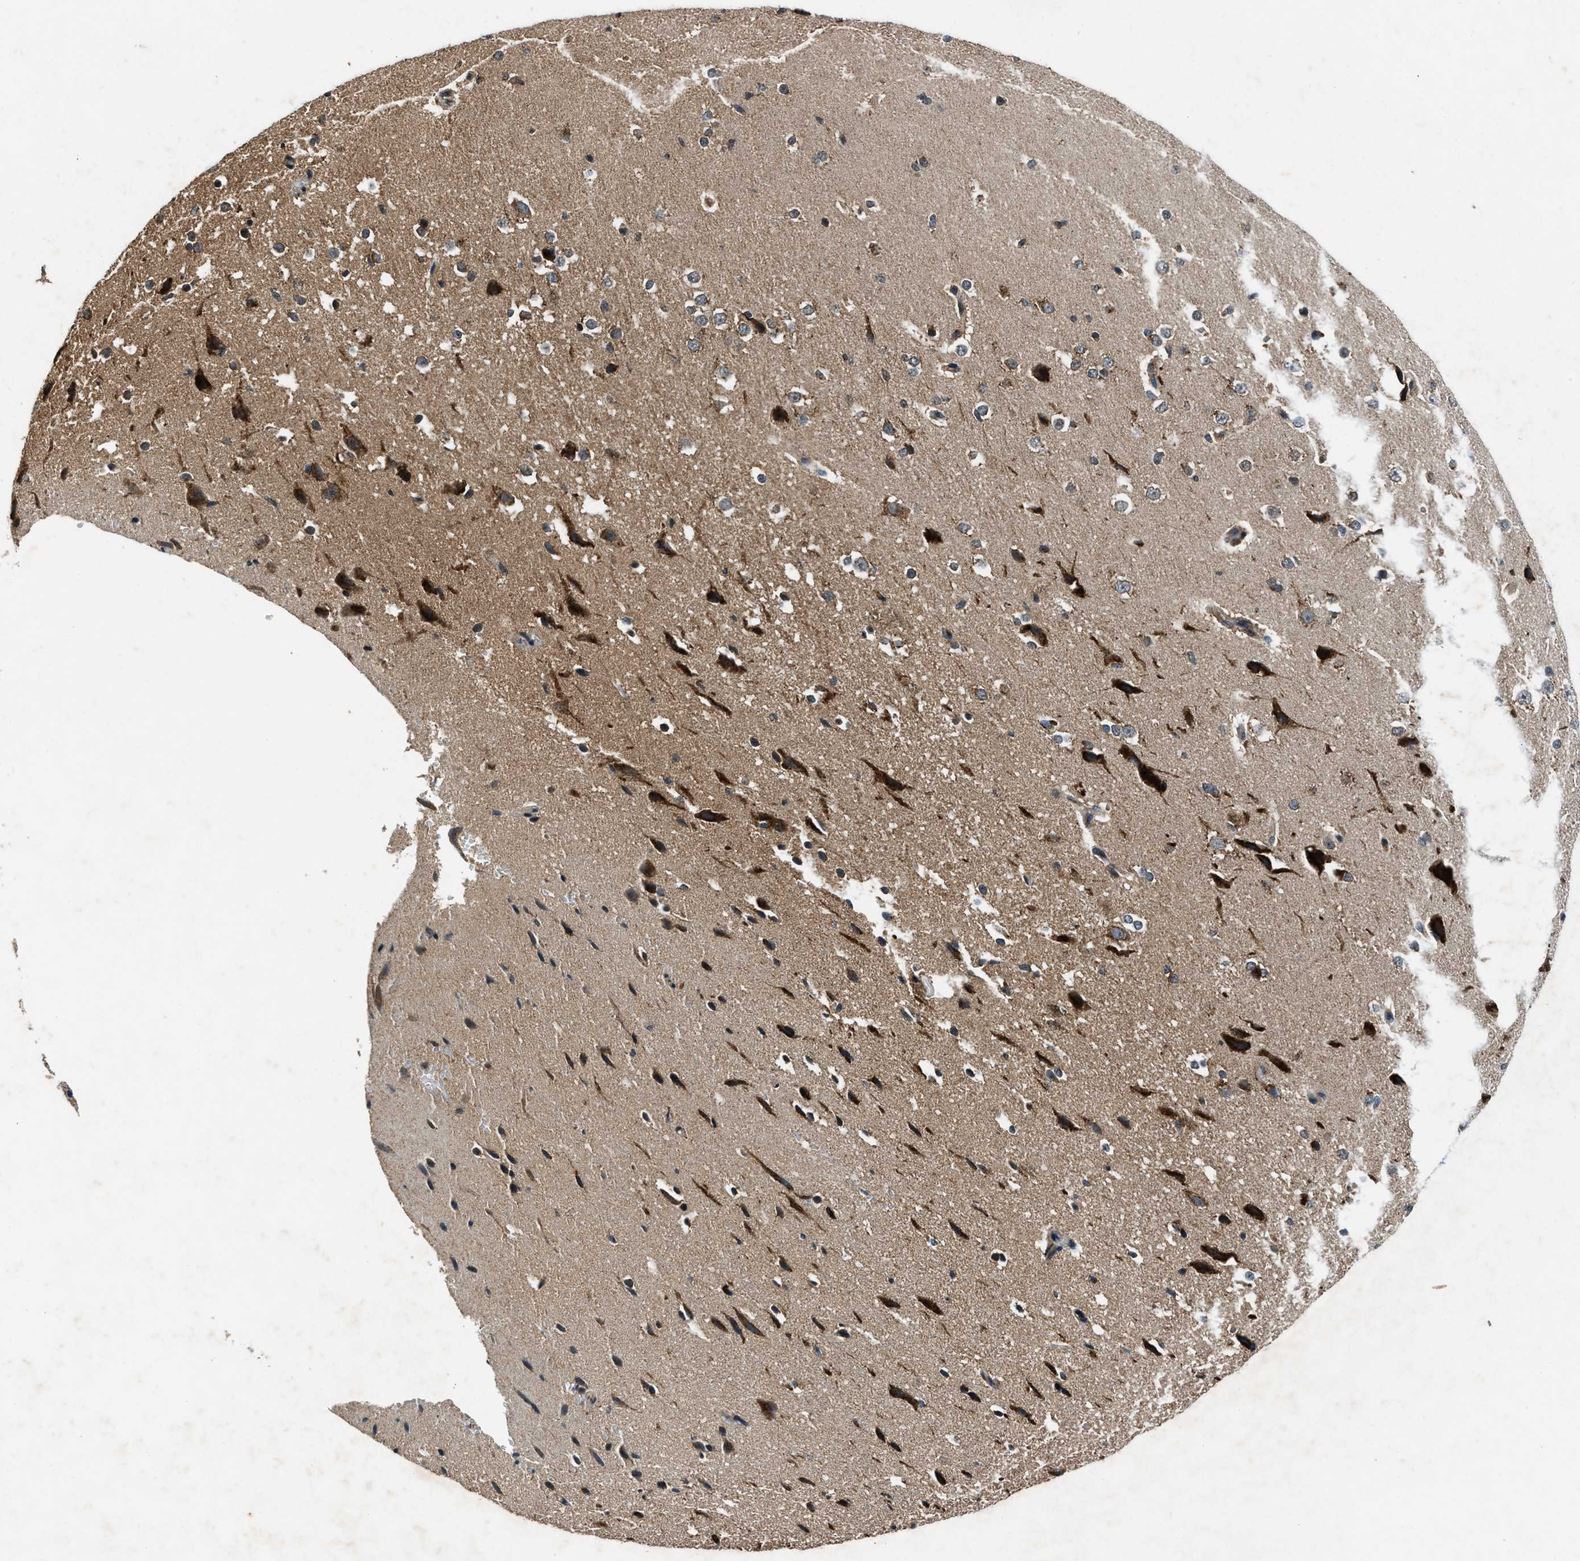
{"staining": {"intensity": "weak", "quantity": ">75%", "location": "cytoplasmic/membranous"}, "tissue": "cerebral cortex", "cell_type": "Endothelial cells", "image_type": "normal", "snomed": [{"axis": "morphology", "description": "Normal tissue, NOS"}, {"axis": "morphology", "description": "Developmental malformation"}, {"axis": "topography", "description": "Cerebral cortex"}], "caption": "Endothelial cells exhibit low levels of weak cytoplasmic/membranous positivity in about >75% of cells in normal human cerebral cortex.", "gene": "RPS6KB1", "patient": {"sex": "female", "age": 30}}